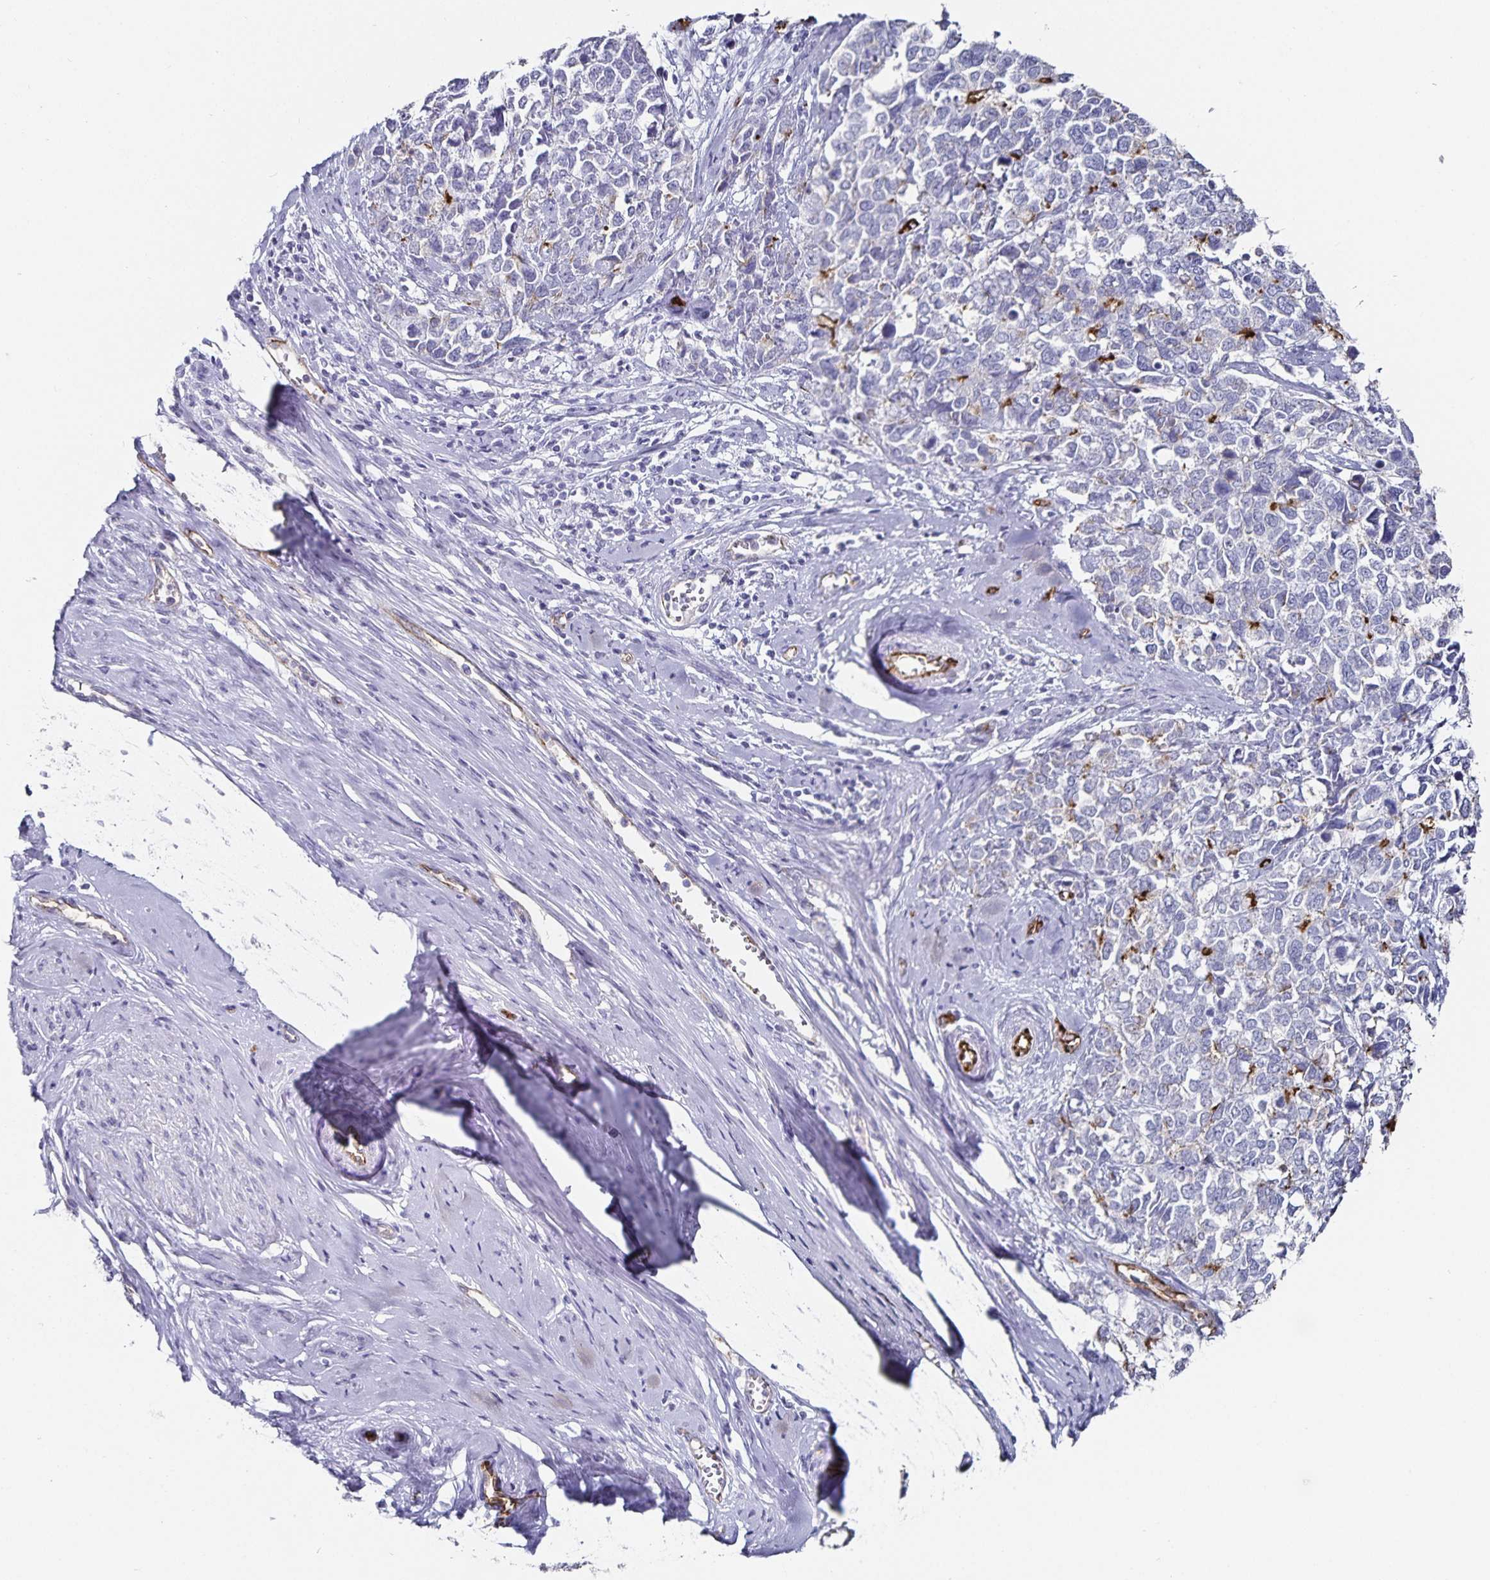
{"staining": {"intensity": "negative", "quantity": "none", "location": "none"}, "tissue": "cervical cancer", "cell_type": "Tumor cells", "image_type": "cancer", "snomed": [{"axis": "morphology", "description": "Adenocarcinoma, NOS"}, {"axis": "topography", "description": "Cervix"}], "caption": "Immunohistochemistry (IHC) histopathology image of neoplastic tissue: cervical cancer stained with DAB (3,3'-diaminobenzidine) exhibits no significant protein staining in tumor cells. (Brightfield microscopy of DAB immunohistochemistry at high magnification).", "gene": "PODXL", "patient": {"sex": "female", "age": 63}}